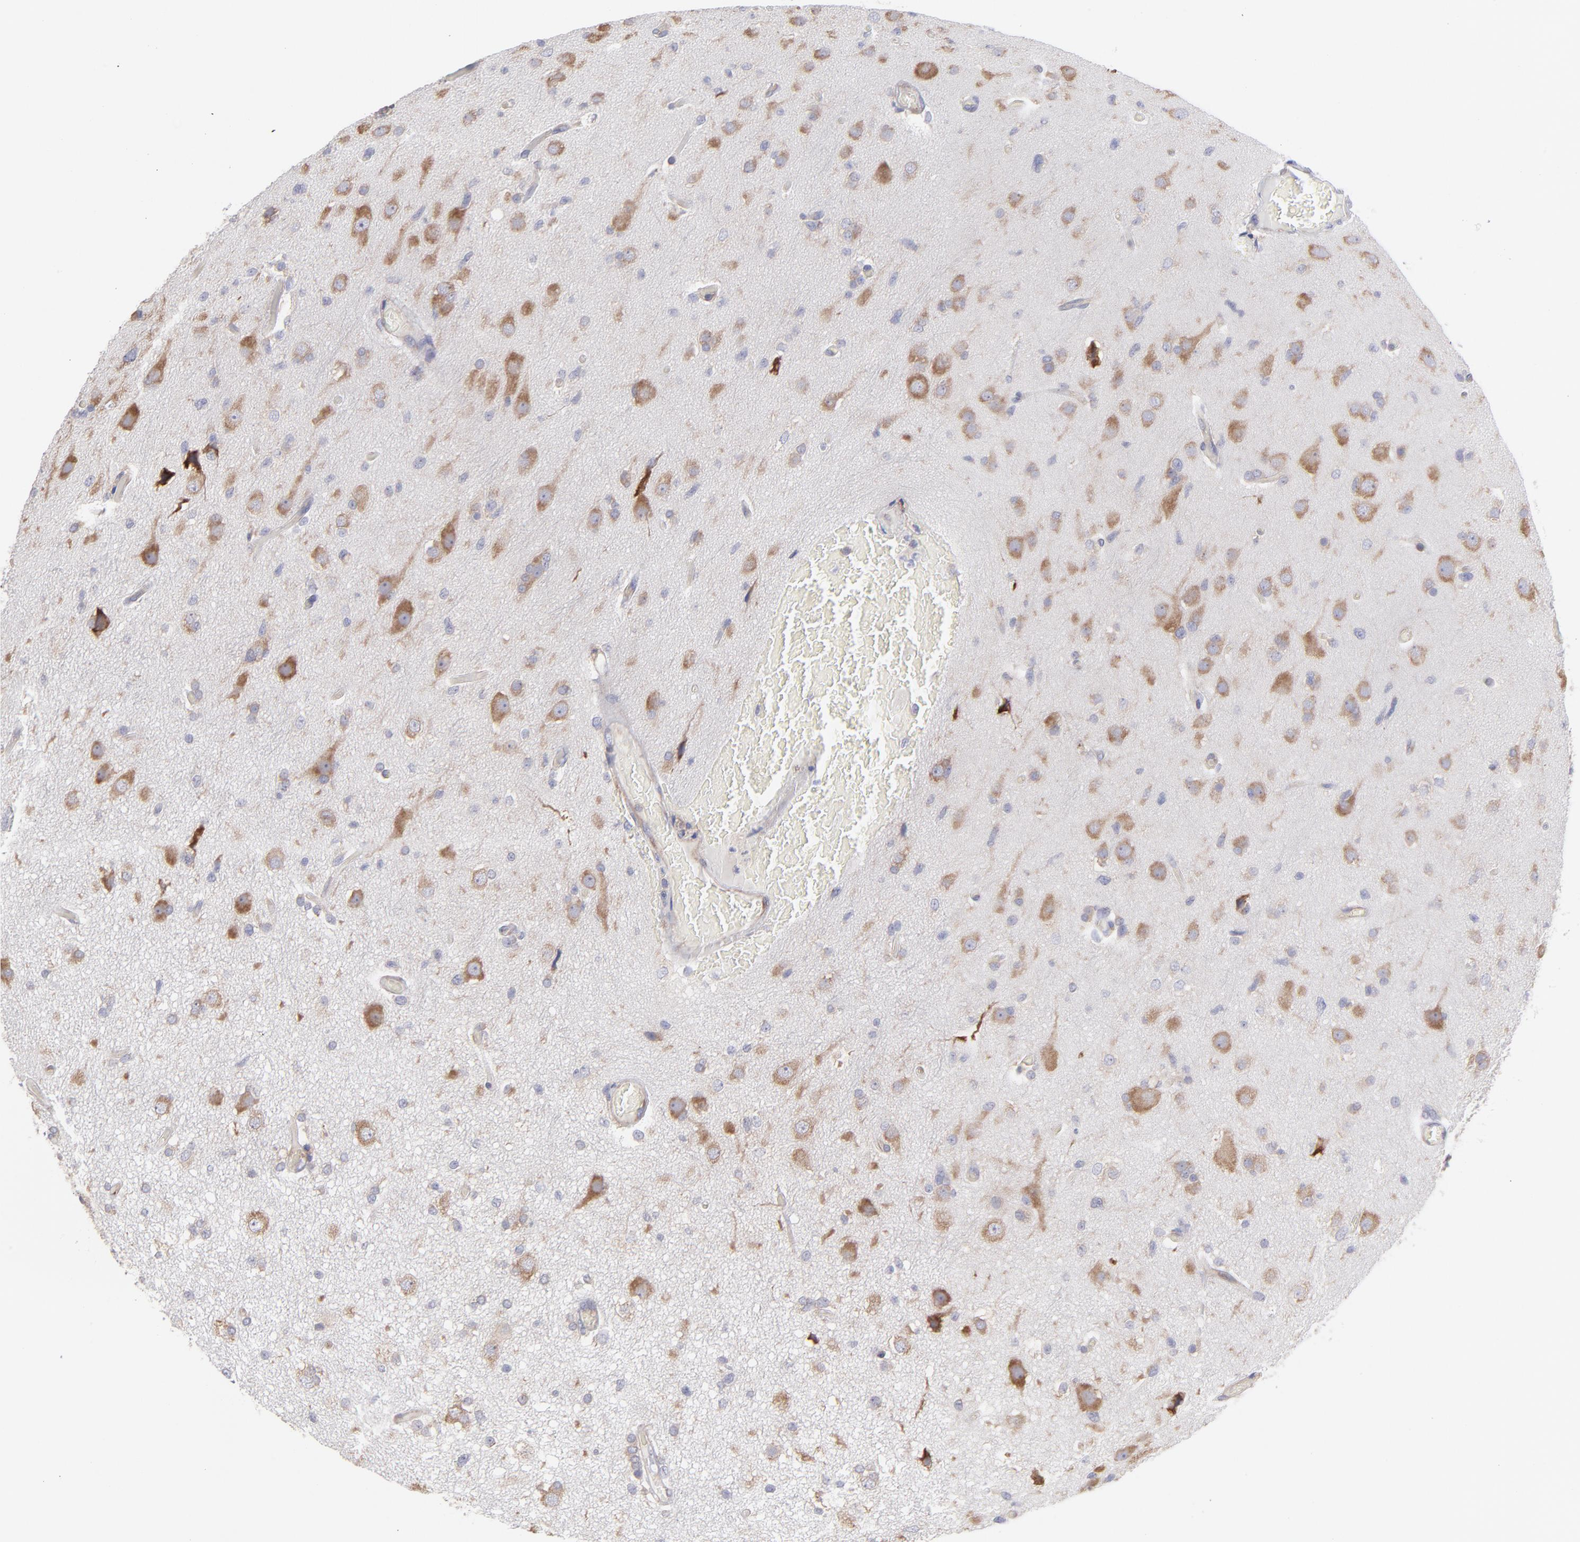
{"staining": {"intensity": "moderate", "quantity": ">75%", "location": "cytoplasmic/membranous"}, "tissue": "glioma", "cell_type": "Tumor cells", "image_type": "cancer", "snomed": [{"axis": "morphology", "description": "Glioma, malignant, High grade"}, {"axis": "topography", "description": "Brain"}], "caption": "Protein expression by IHC demonstrates moderate cytoplasmic/membranous staining in approximately >75% of tumor cells in malignant high-grade glioma.", "gene": "RPLP0", "patient": {"sex": "male", "age": 33}}